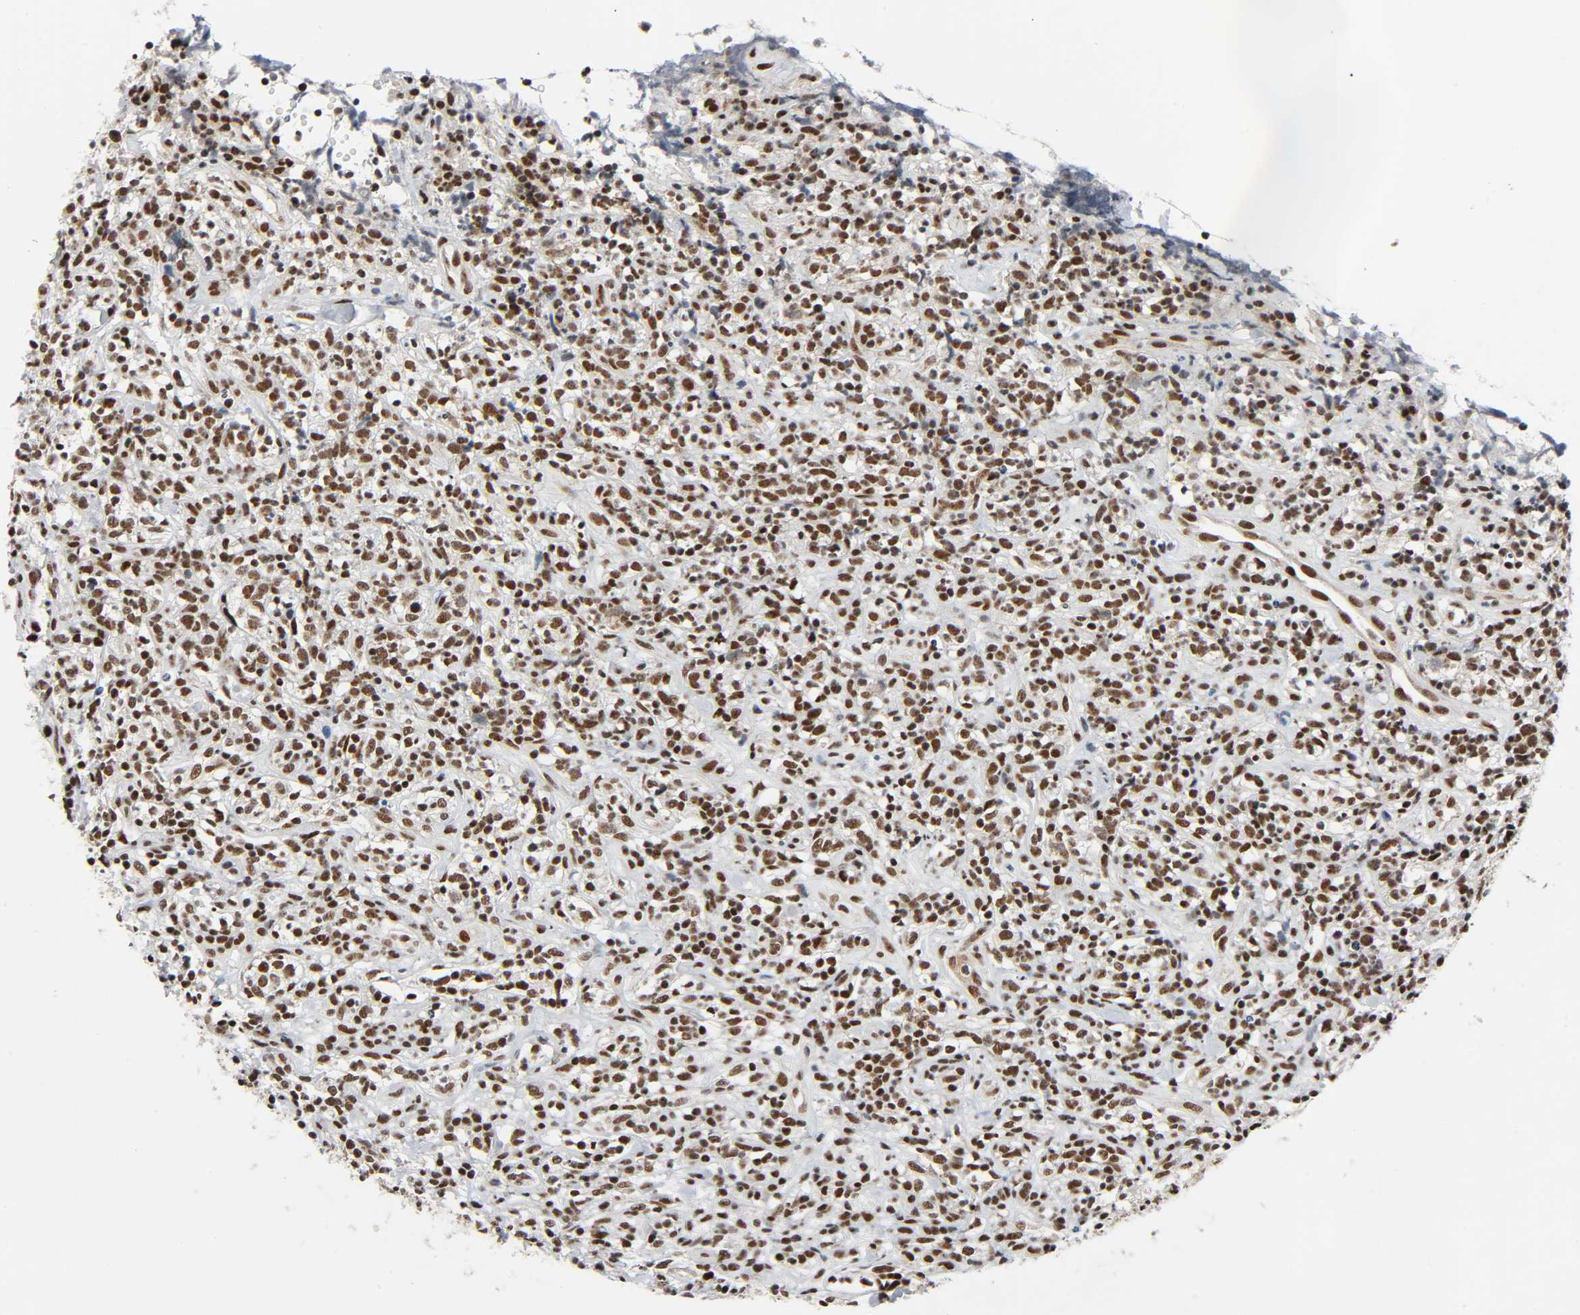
{"staining": {"intensity": "strong", "quantity": ">75%", "location": "nuclear"}, "tissue": "lymphoma", "cell_type": "Tumor cells", "image_type": "cancer", "snomed": [{"axis": "morphology", "description": "Malignant lymphoma, non-Hodgkin's type, High grade"}, {"axis": "topography", "description": "Lymph node"}], "caption": "Brown immunohistochemical staining in human lymphoma shows strong nuclear staining in approximately >75% of tumor cells. The staining was performed using DAB (3,3'-diaminobenzidine) to visualize the protein expression in brown, while the nuclei were stained in blue with hematoxylin (Magnification: 20x).", "gene": "CDK9", "patient": {"sex": "female", "age": 73}}